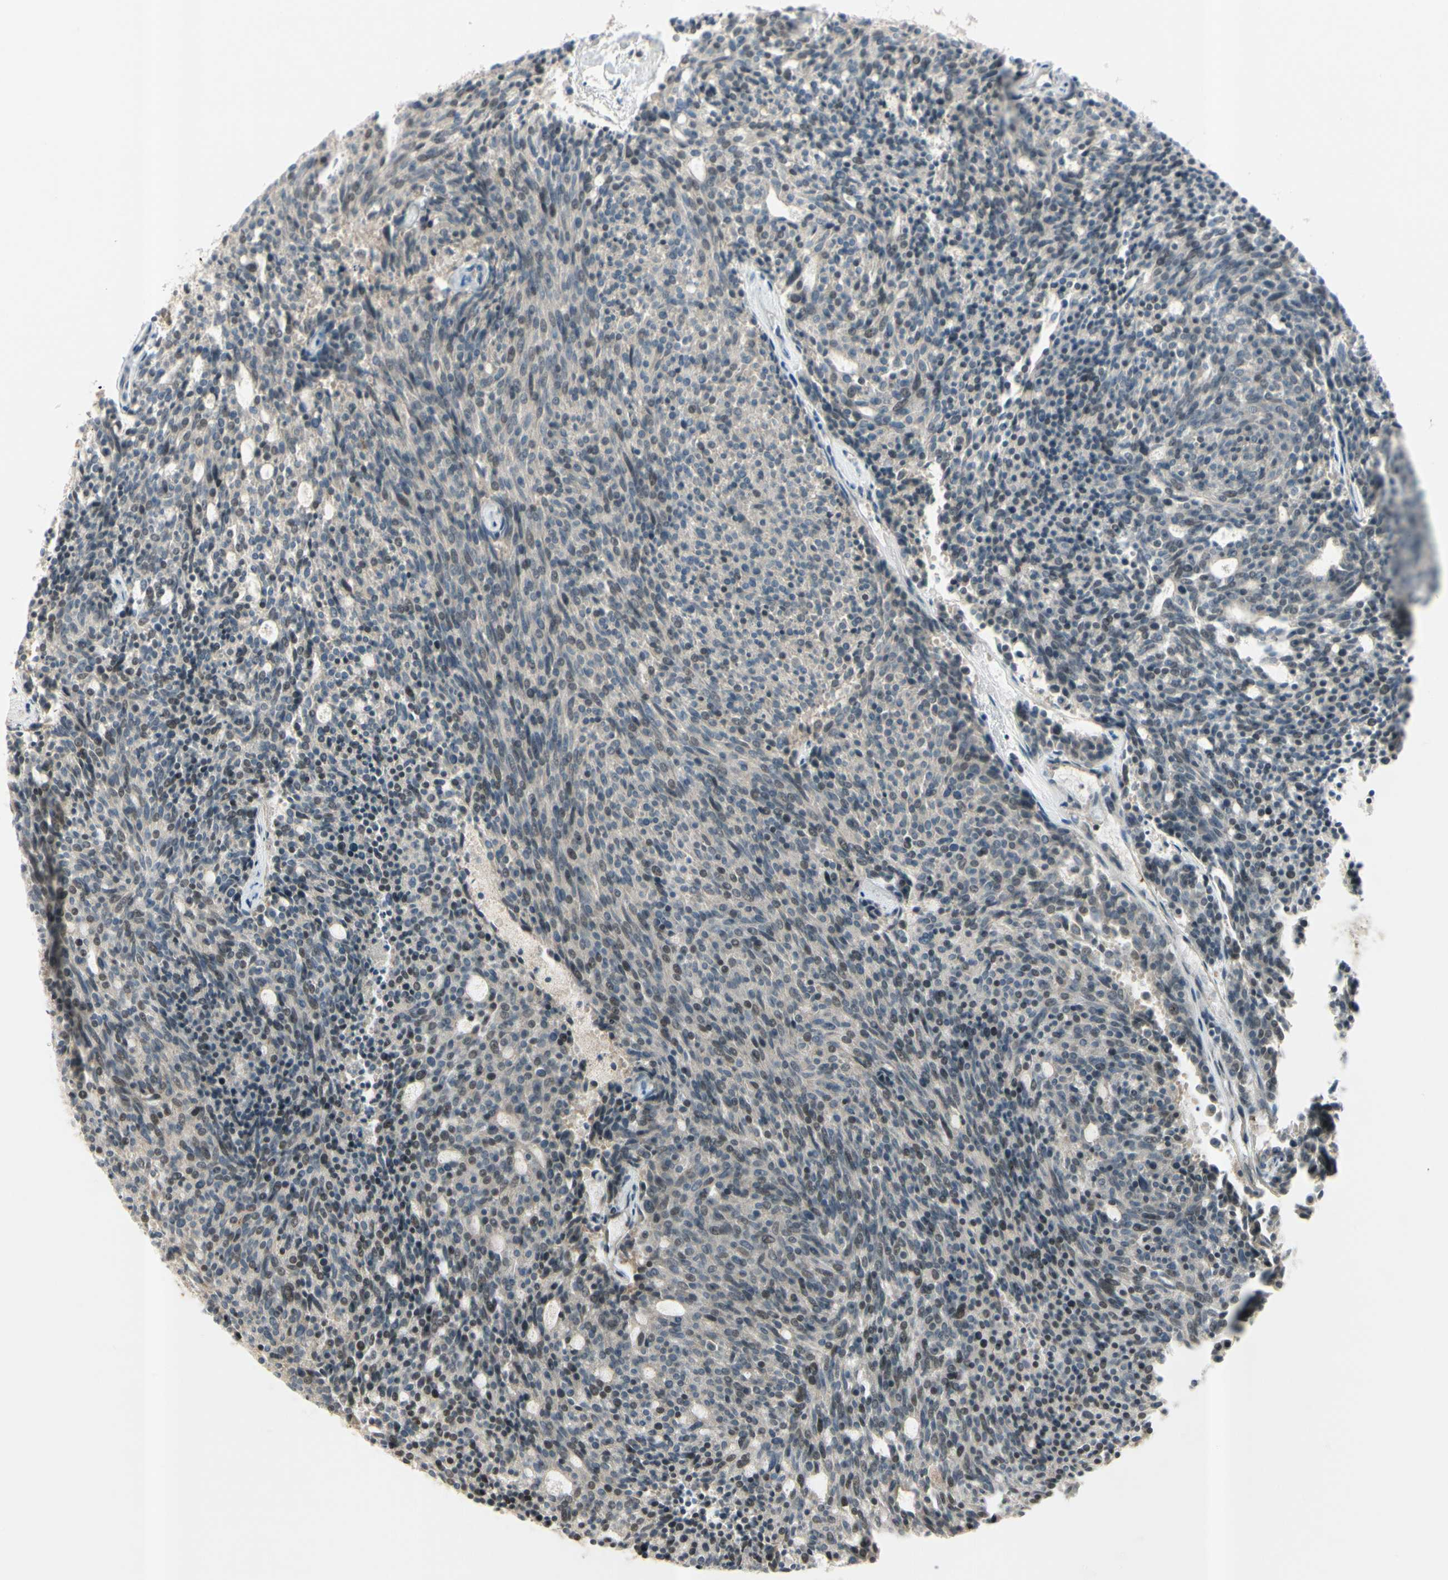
{"staining": {"intensity": "weak", "quantity": "25%-75%", "location": "cytoplasmic/membranous,nuclear"}, "tissue": "carcinoid", "cell_type": "Tumor cells", "image_type": "cancer", "snomed": [{"axis": "morphology", "description": "Carcinoid, malignant, NOS"}, {"axis": "topography", "description": "Pancreas"}], "caption": "Brown immunohistochemical staining in carcinoid (malignant) displays weak cytoplasmic/membranous and nuclear expression in approximately 25%-75% of tumor cells.", "gene": "ICAM5", "patient": {"sex": "female", "age": 54}}